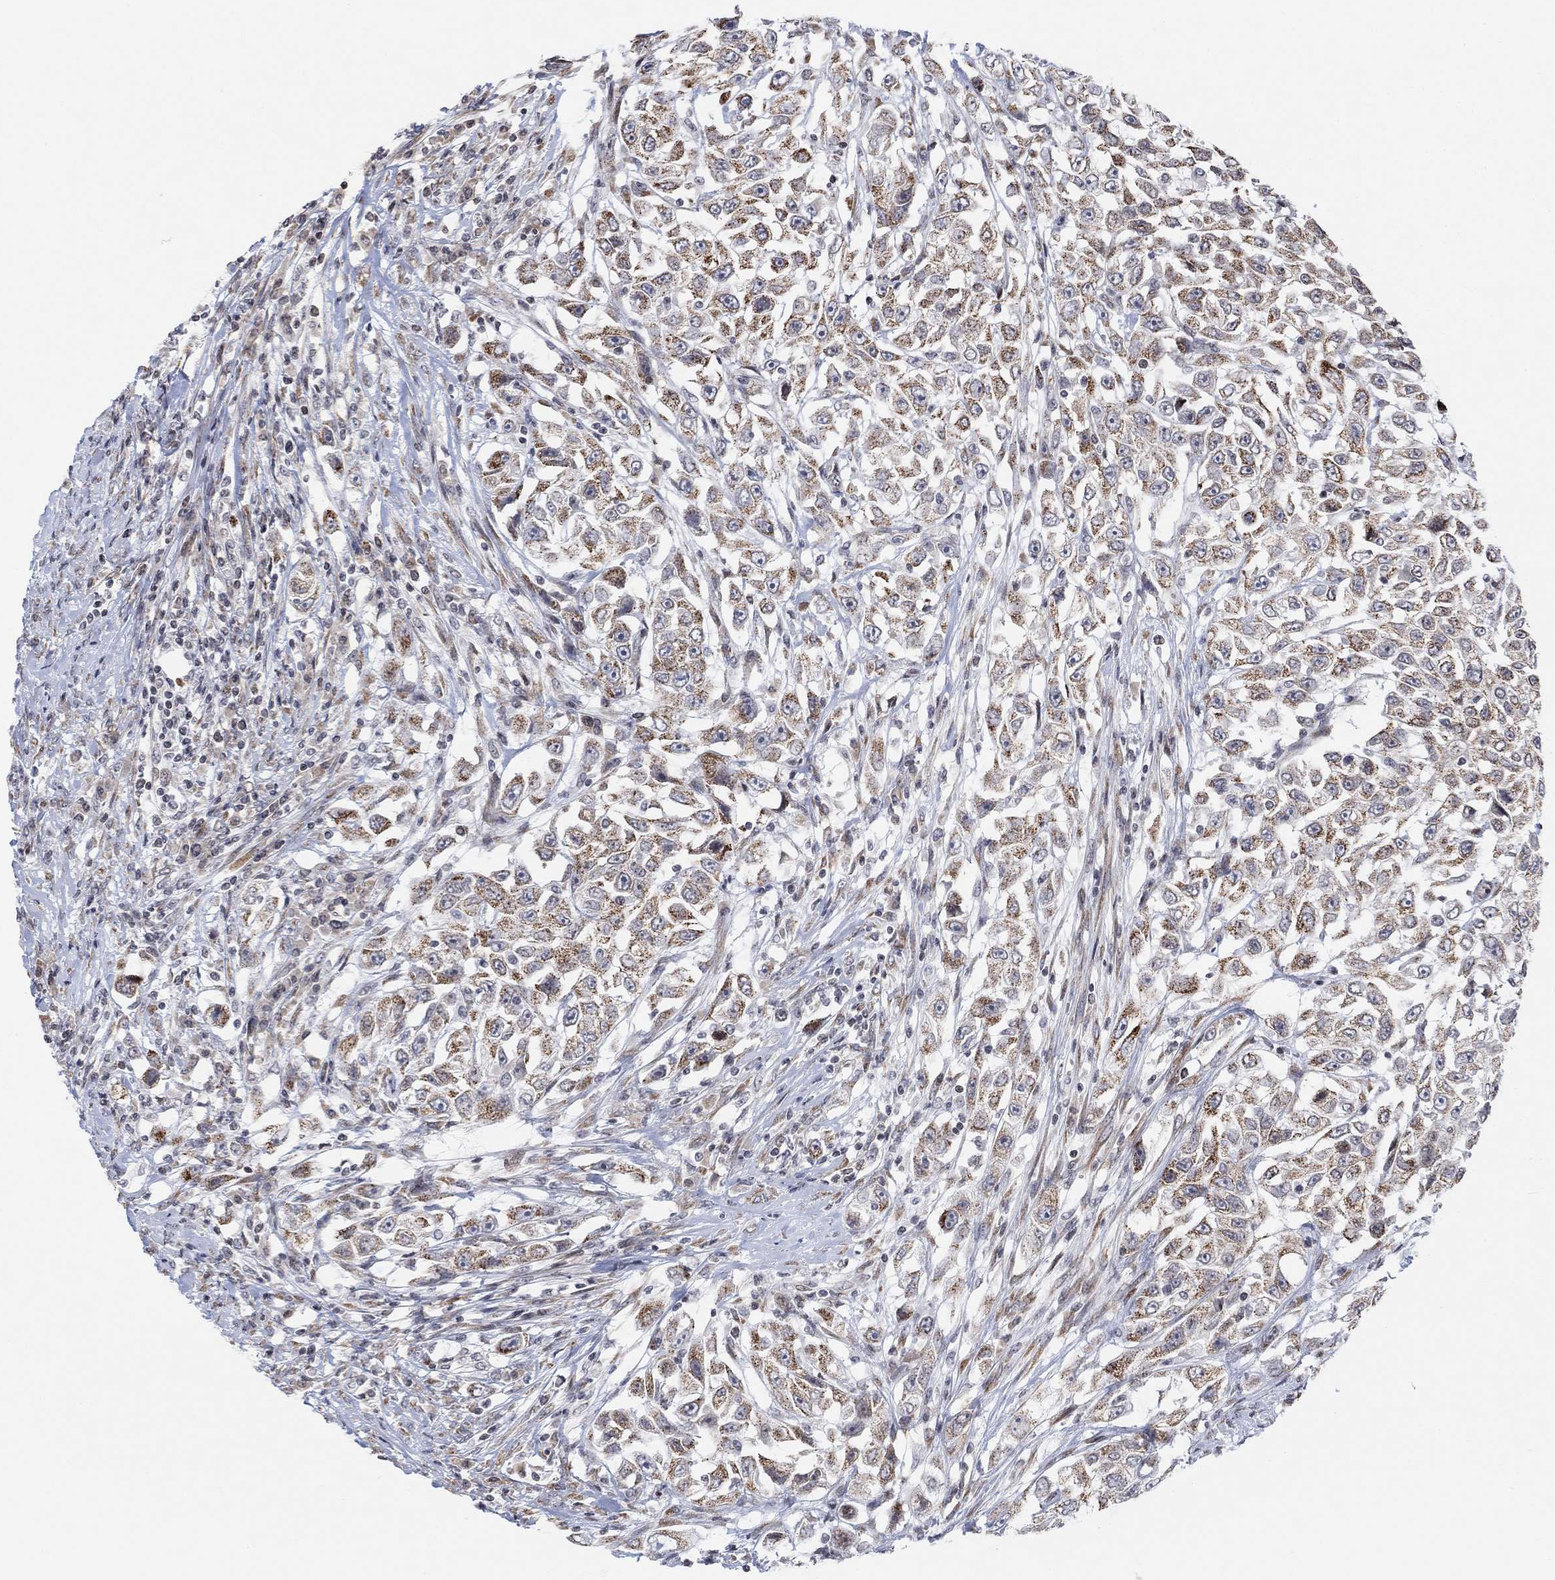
{"staining": {"intensity": "strong", "quantity": "25%-75%", "location": "cytoplasmic/membranous"}, "tissue": "urothelial cancer", "cell_type": "Tumor cells", "image_type": "cancer", "snomed": [{"axis": "morphology", "description": "Urothelial carcinoma, High grade"}, {"axis": "topography", "description": "Urinary bladder"}], "caption": "An immunohistochemistry micrograph of tumor tissue is shown. Protein staining in brown highlights strong cytoplasmic/membranous positivity in high-grade urothelial carcinoma within tumor cells.", "gene": "ABHD14A", "patient": {"sex": "female", "age": 56}}